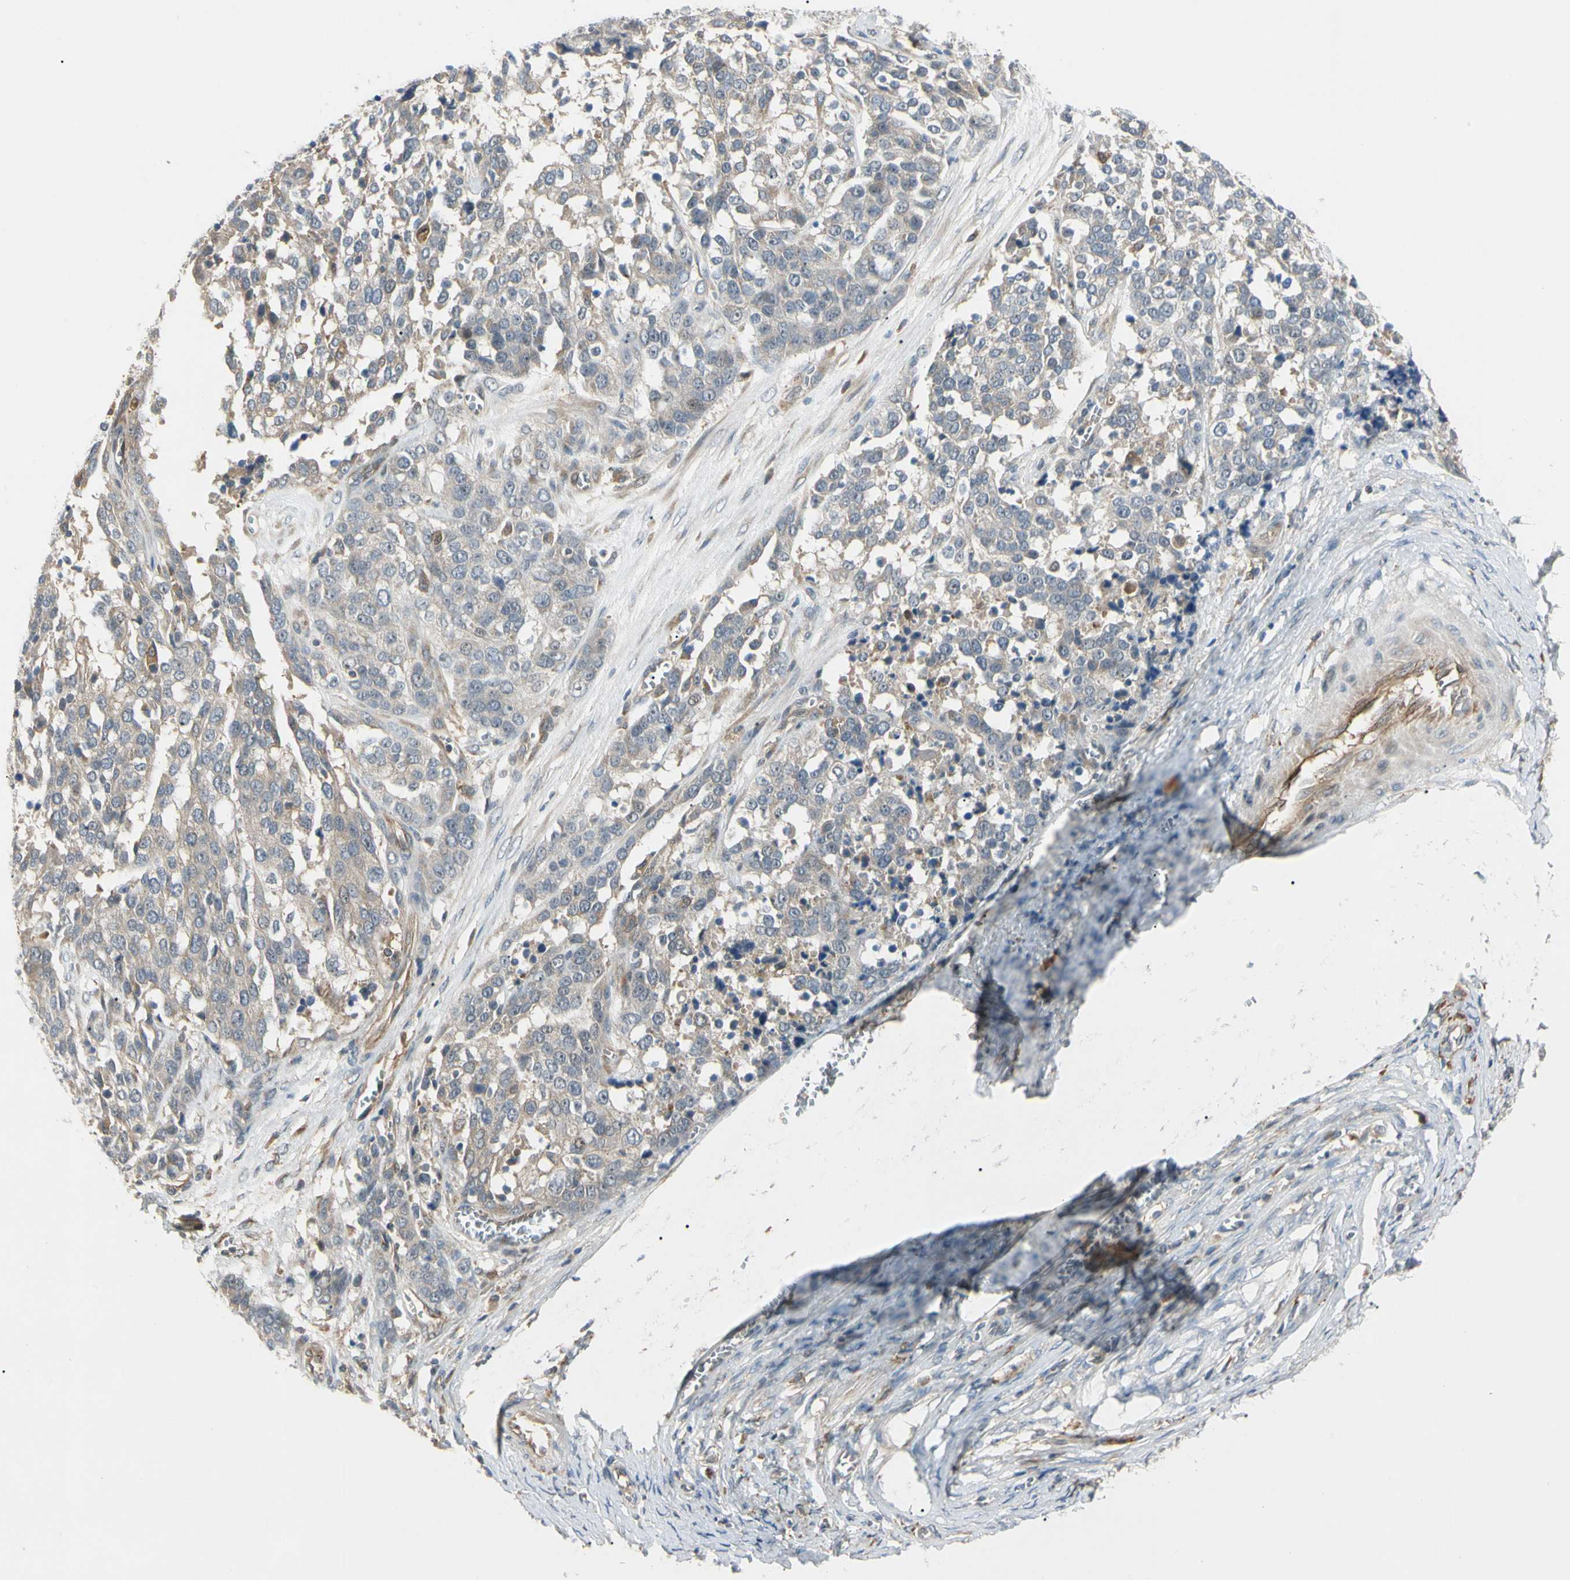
{"staining": {"intensity": "weak", "quantity": ">75%", "location": "cytoplasmic/membranous"}, "tissue": "ovarian cancer", "cell_type": "Tumor cells", "image_type": "cancer", "snomed": [{"axis": "morphology", "description": "Cystadenocarcinoma, serous, NOS"}, {"axis": "topography", "description": "Ovary"}], "caption": "Immunohistochemical staining of human serous cystadenocarcinoma (ovarian) reveals weak cytoplasmic/membranous protein staining in about >75% of tumor cells. (IHC, brightfield microscopy, high magnification).", "gene": "F2R", "patient": {"sex": "female", "age": 44}}